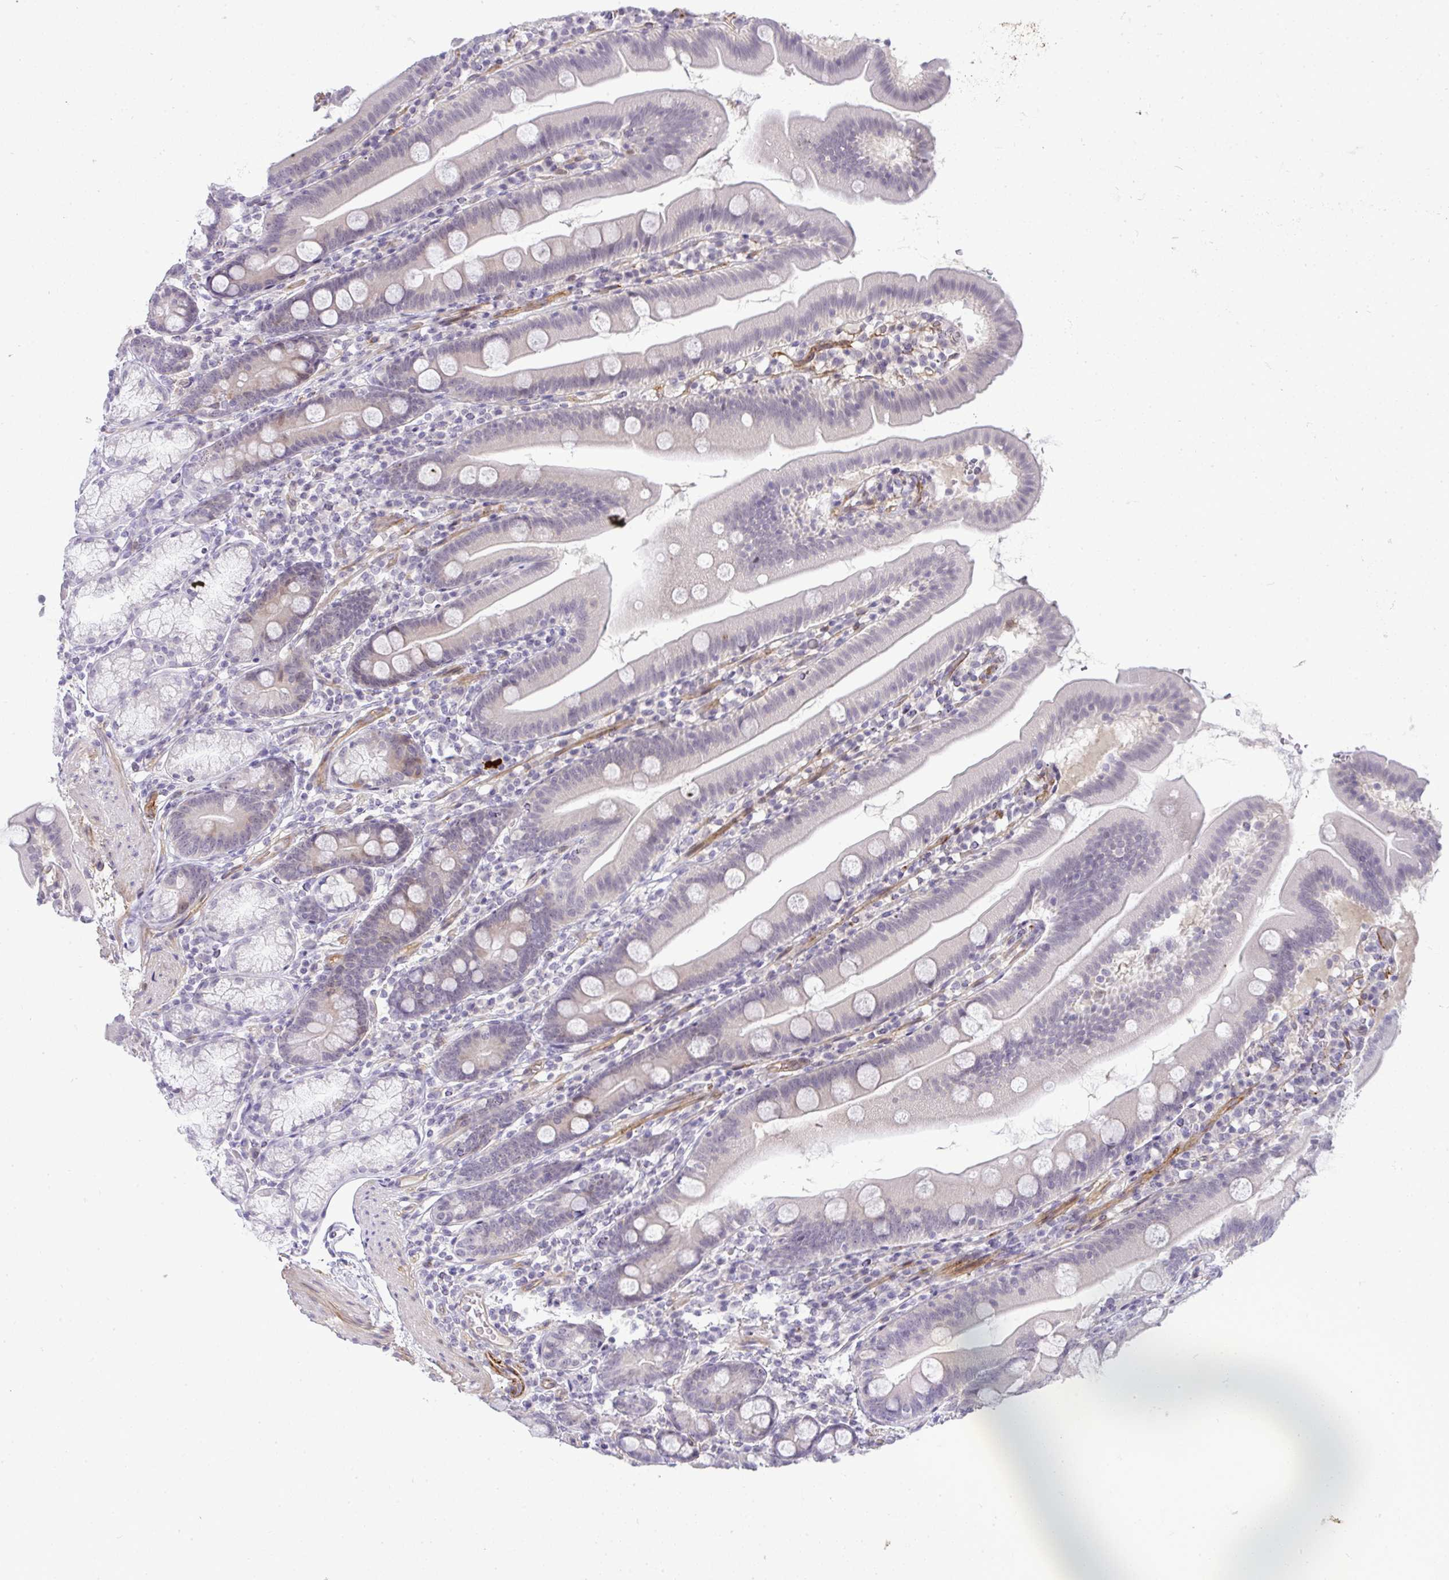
{"staining": {"intensity": "negative", "quantity": "none", "location": "none"}, "tissue": "duodenum", "cell_type": "Glandular cells", "image_type": "normal", "snomed": [{"axis": "morphology", "description": "Normal tissue, NOS"}, {"axis": "topography", "description": "Duodenum"}], "caption": "Immunohistochemistry (IHC) of benign duodenum demonstrates no expression in glandular cells.", "gene": "UBE2S", "patient": {"sex": "female", "age": 67}}